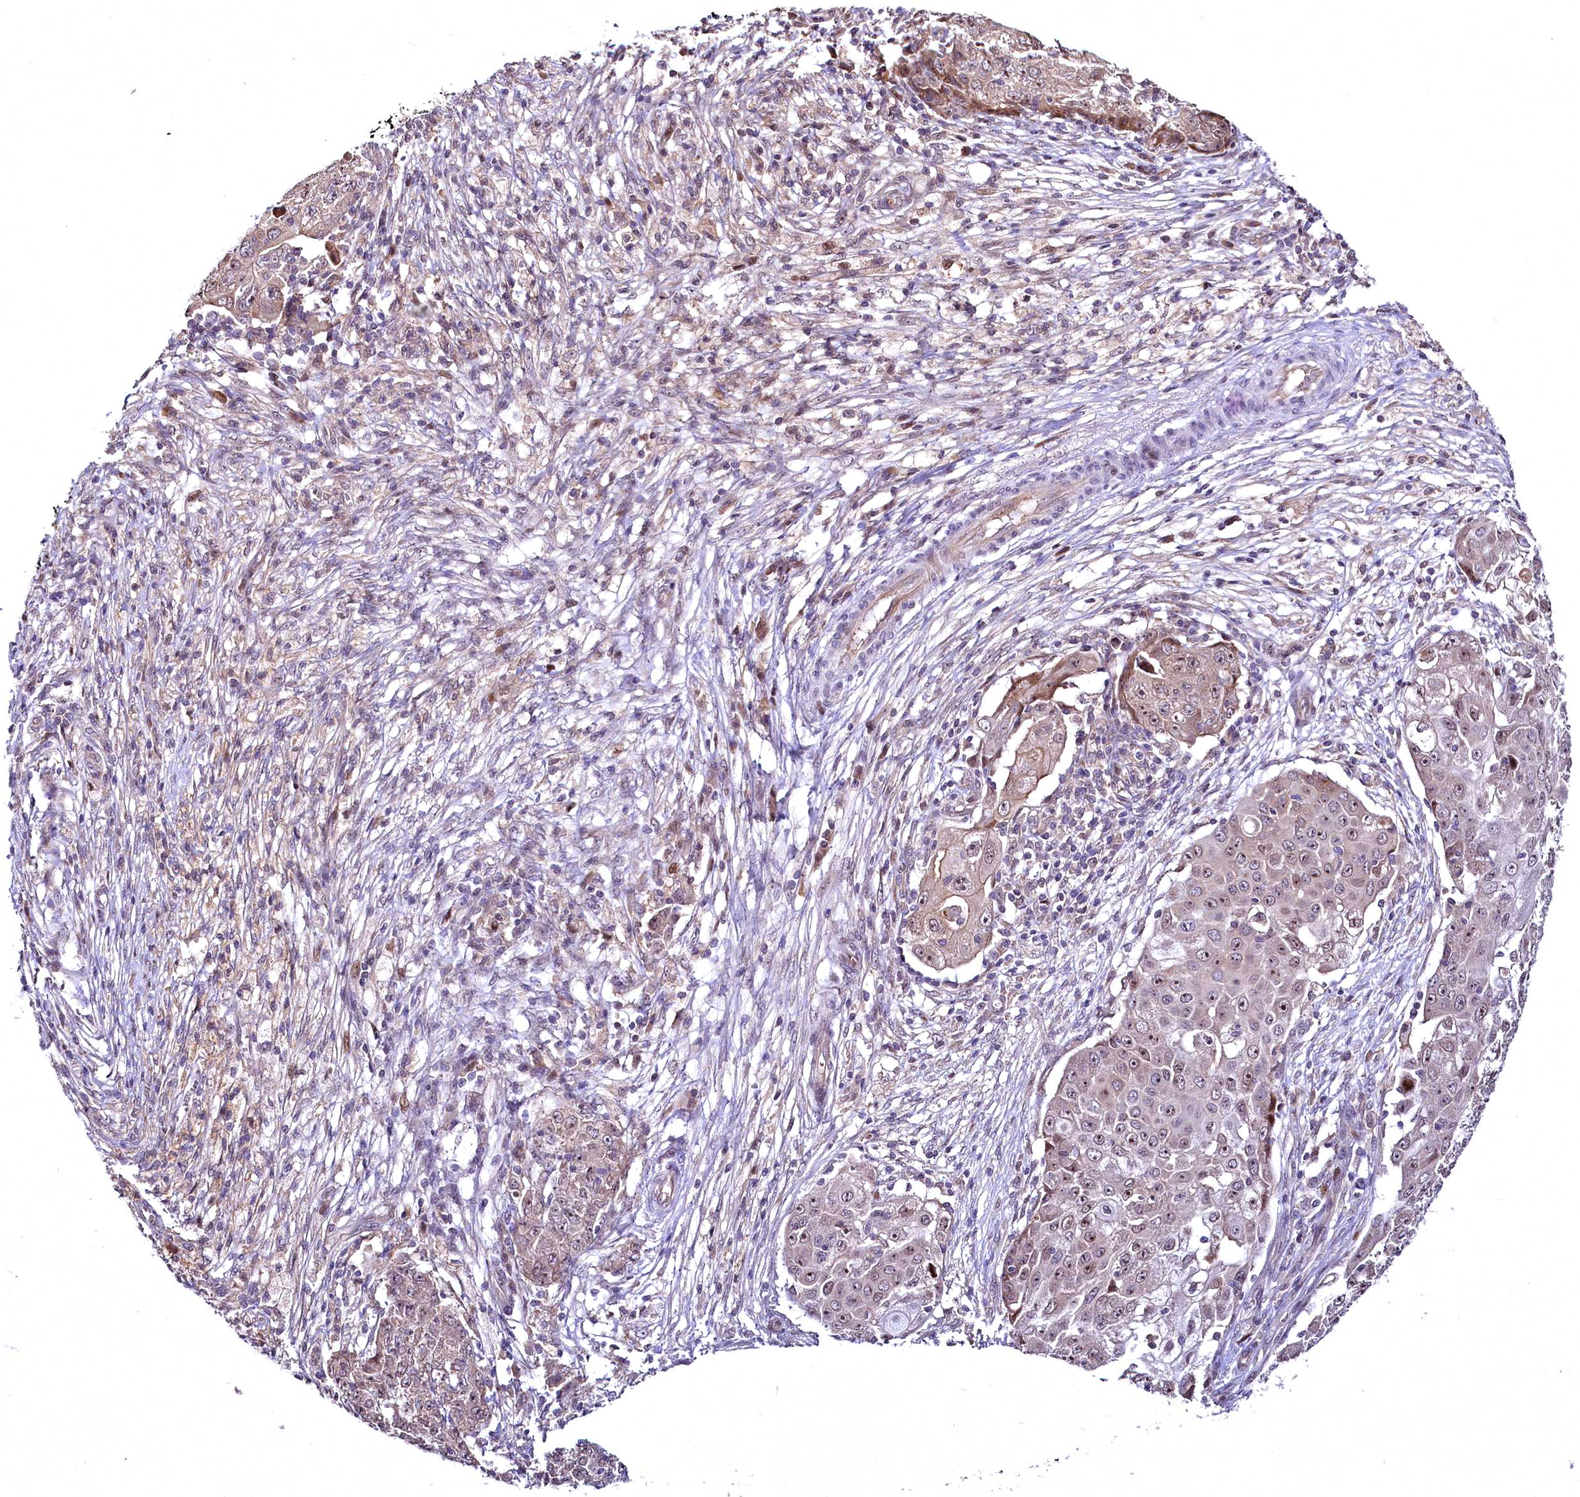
{"staining": {"intensity": "moderate", "quantity": "25%-75%", "location": "nuclear"}, "tissue": "ovarian cancer", "cell_type": "Tumor cells", "image_type": "cancer", "snomed": [{"axis": "morphology", "description": "Carcinoma, endometroid"}, {"axis": "topography", "description": "Ovary"}], "caption": "IHC (DAB (3,3'-diaminobenzidine)) staining of human ovarian endometroid carcinoma demonstrates moderate nuclear protein positivity in about 25%-75% of tumor cells. The protein of interest is shown in brown color, while the nuclei are stained blue.", "gene": "N4BP2L1", "patient": {"sex": "female", "age": 42}}